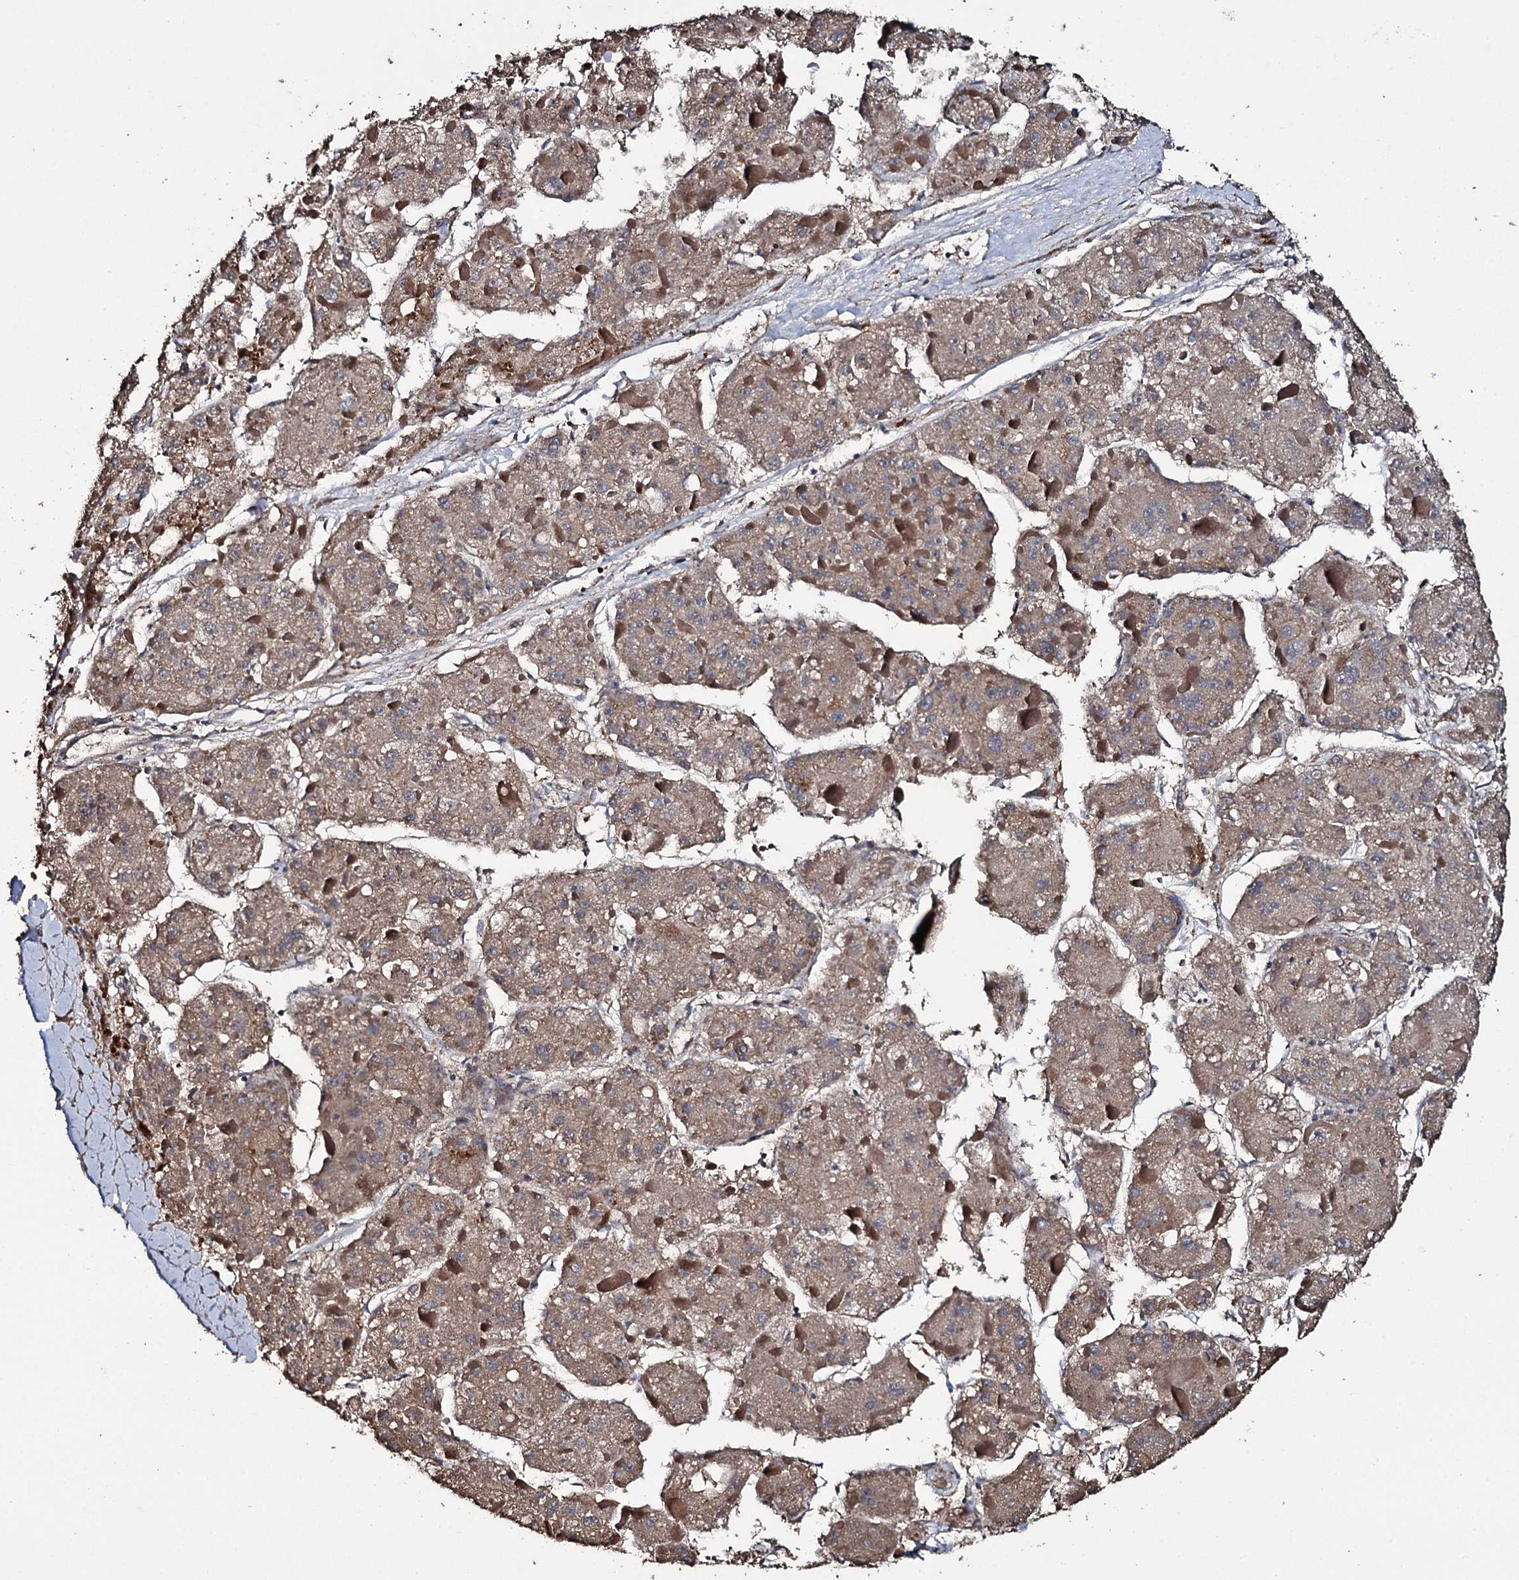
{"staining": {"intensity": "weak", "quantity": ">75%", "location": "cytoplasmic/membranous"}, "tissue": "liver cancer", "cell_type": "Tumor cells", "image_type": "cancer", "snomed": [{"axis": "morphology", "description": "Carcinoma, Hepatocellular, NOS"}, {"axis": "topography", "description": "Liver"}], "caption": "IHC micrograph of liver cancer (hepatocellular carcinoma) stained for a protein (brown), which shows low levels of weak cytoplasmic/membranous staining in about >75% of tumor cells.", "gene": "TTC23", "patient": {"sex": "female", "age": 73}}